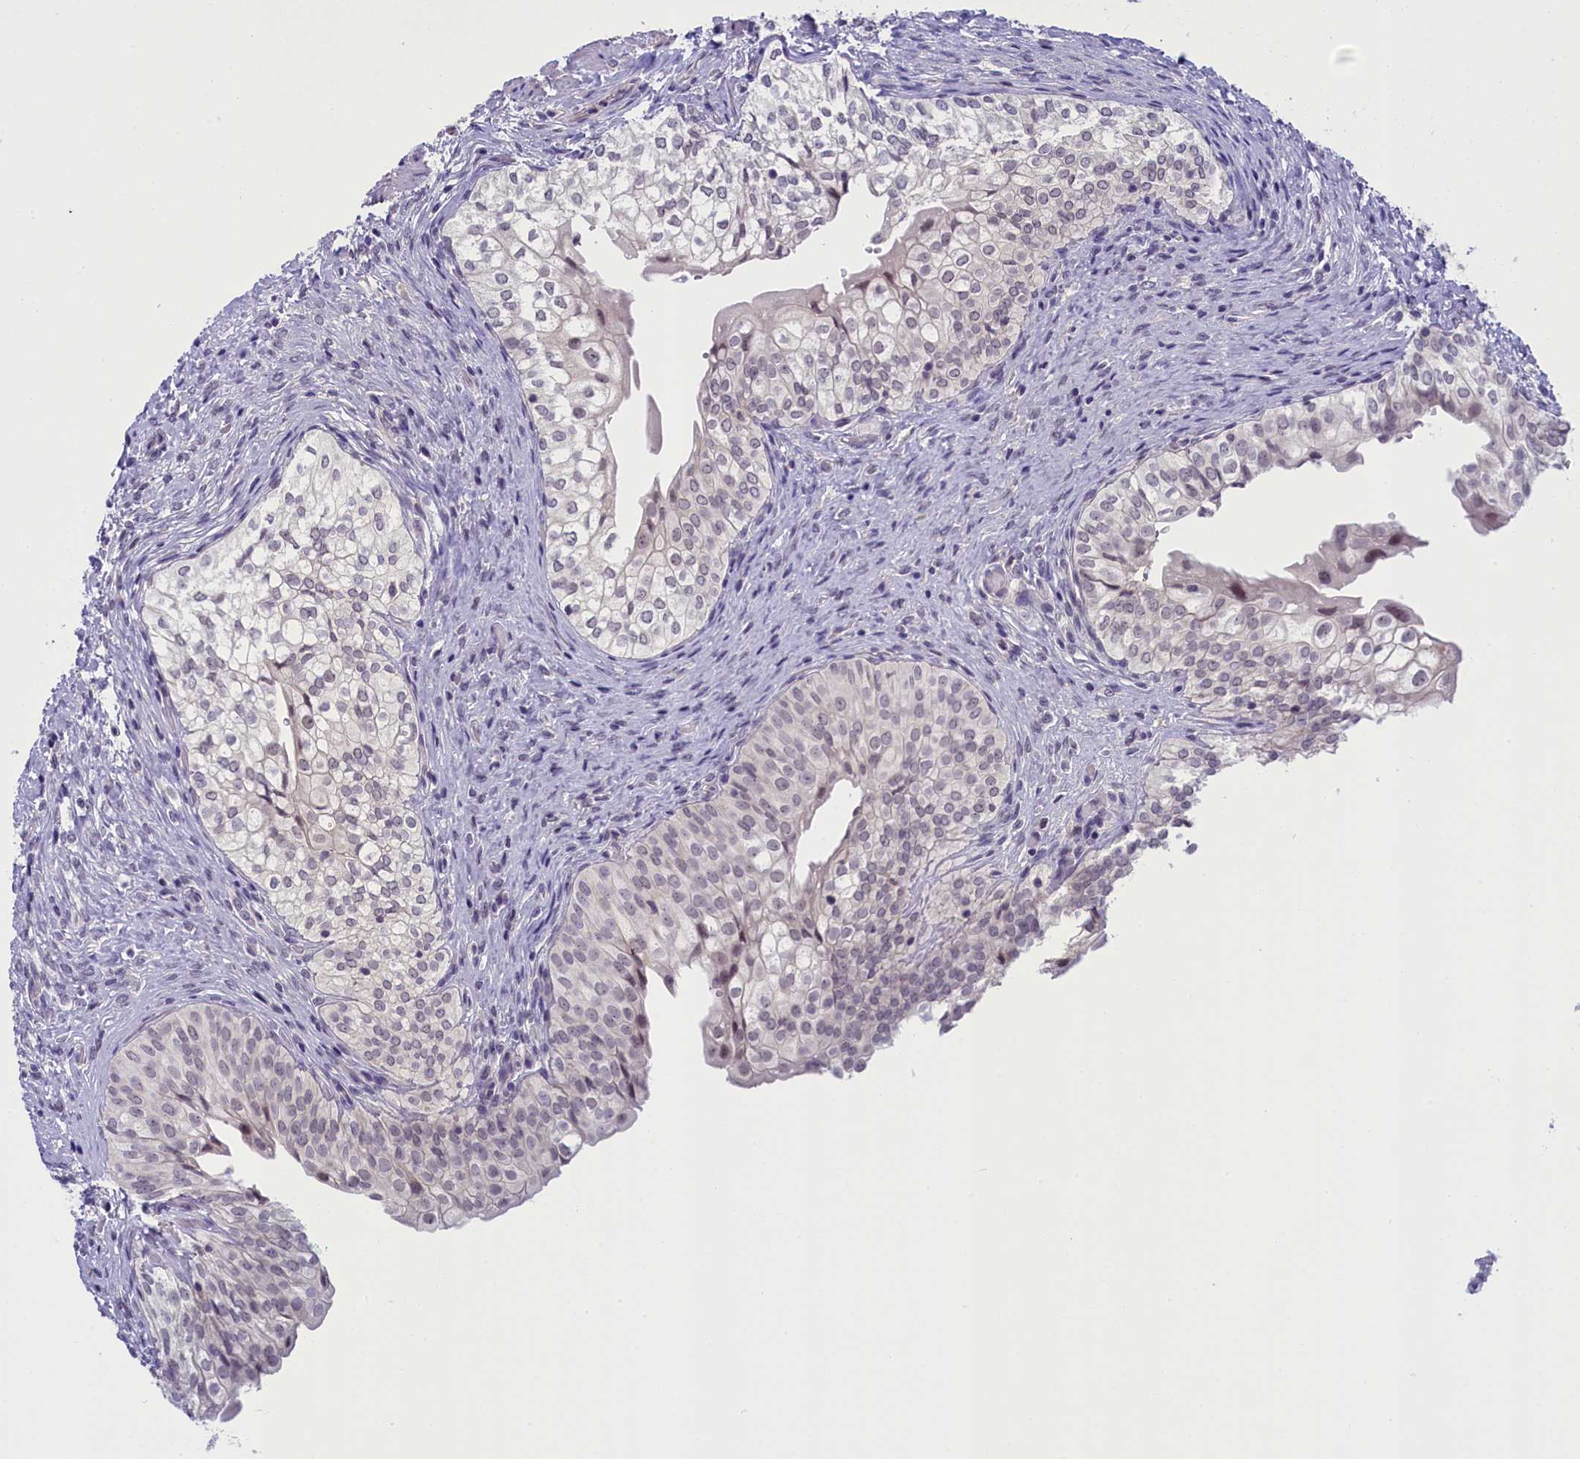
{"staining": {"intensity": "weak", "quantity": ">75%", "location": "nuclear"}, "tissue": "urinary bladder", "cell_type": "Urothelial cells", "image_type": "normal", "snomed": [{"axis": "morphology", "description": "Normal tissue, NOS"}, {"axis": "topography", "description": "Urinary bladder"}], "caption": "Immunohistochemistry histopathology image of normal urinary bladder: human urinary bladder stained using IHC demonstrates low levels of weak protein expression localized specifically in the nuclear of urothelial cells, appearing as a nuclear brown color.", "gene": "CRAMP1", "patient": {"sex": "male", "age": 55}}